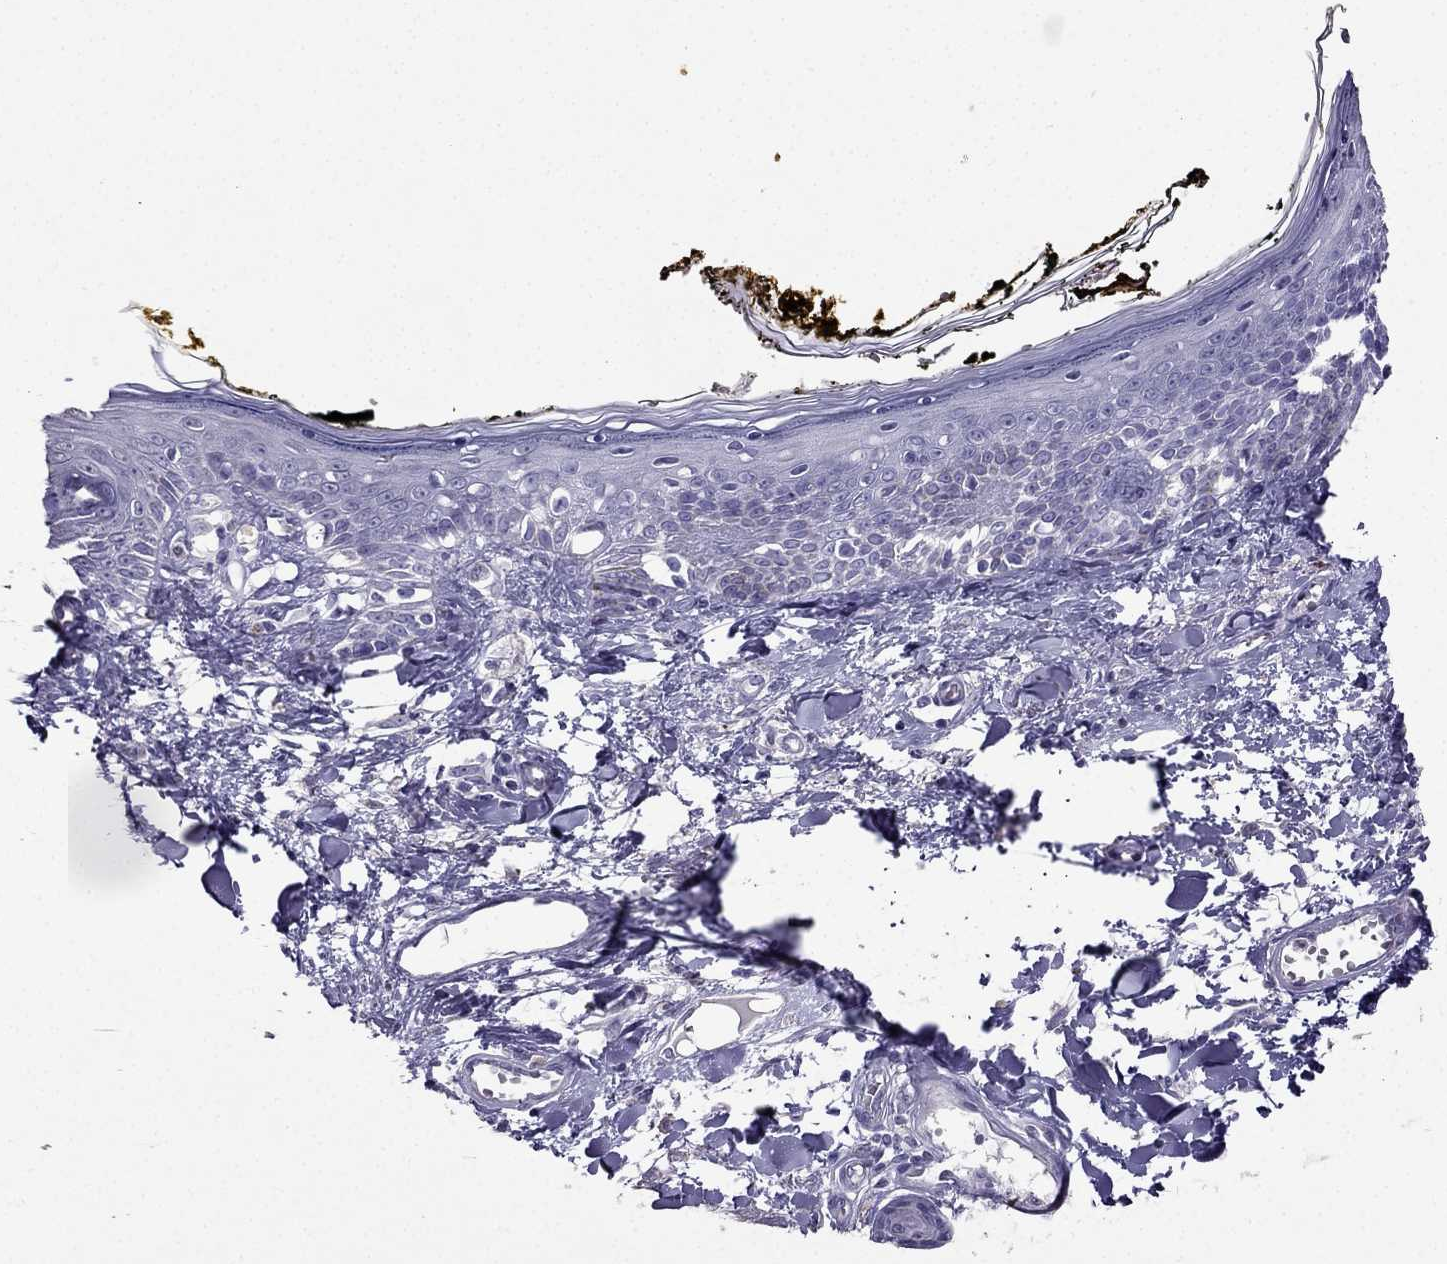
{"staining": {"intensity": "negative", "quantity": "none", "location": "none"}, "tissue": "skin", "cell_type": "Fibroblasts", "image_type": "normal", "snomed": [{"axis": "morphology", "description": "Normal tissue, NOS"}, {"axis": "topography", "description": "Skin"}], "caption": "Immunohistochemistry (IHC) histopathology image of normal skin stained for a protein (brown), which exhibits no positivity in fibroblasts. (Immunohistochemistry, brightfield microscopy, high magnification).", "gene": "ARID3A", "patient": {"sex": "male", "age": 76}}